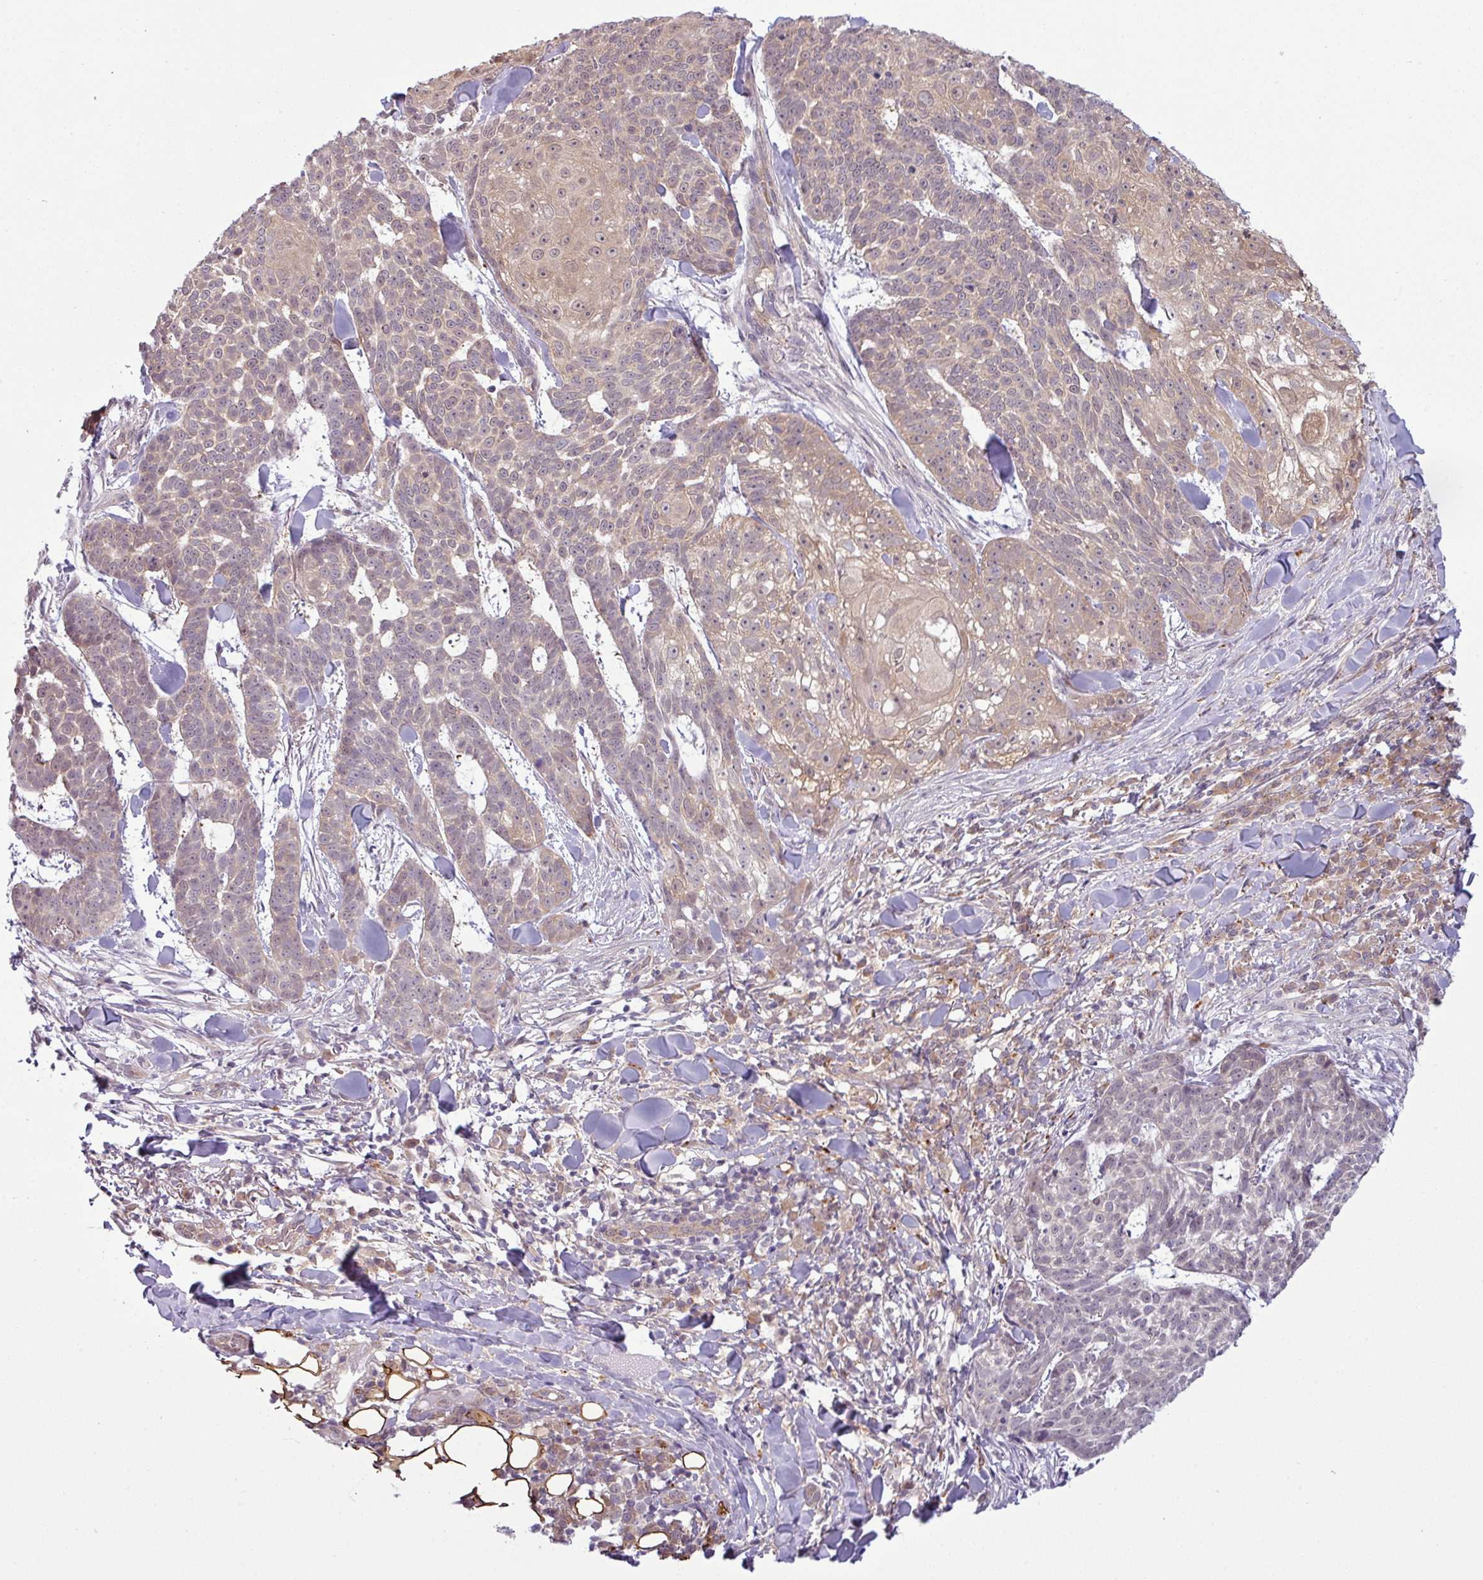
{"staining": {"intensity": "weak", "quantity": "25%-75%", "location": "cytoplasmic/membranous,nuclear"}, "tissue": "skin cancer", "cell_type": "Tumor cells", "image_type": "cancer", "snomed": [{"axis": "morphology", "description": "Basal cell carcinoma"}, {"axis": "topography", "description": "Skin"}], "caption": "This is an image of immunohistochemistry staining of skin basal cell carcinoma, which shows weak expression in the cytoplasmic/membranous and nuclear of tumor cells.", "gene": "CCDC144A", "patient": {"sex": "female", "age": 93}}